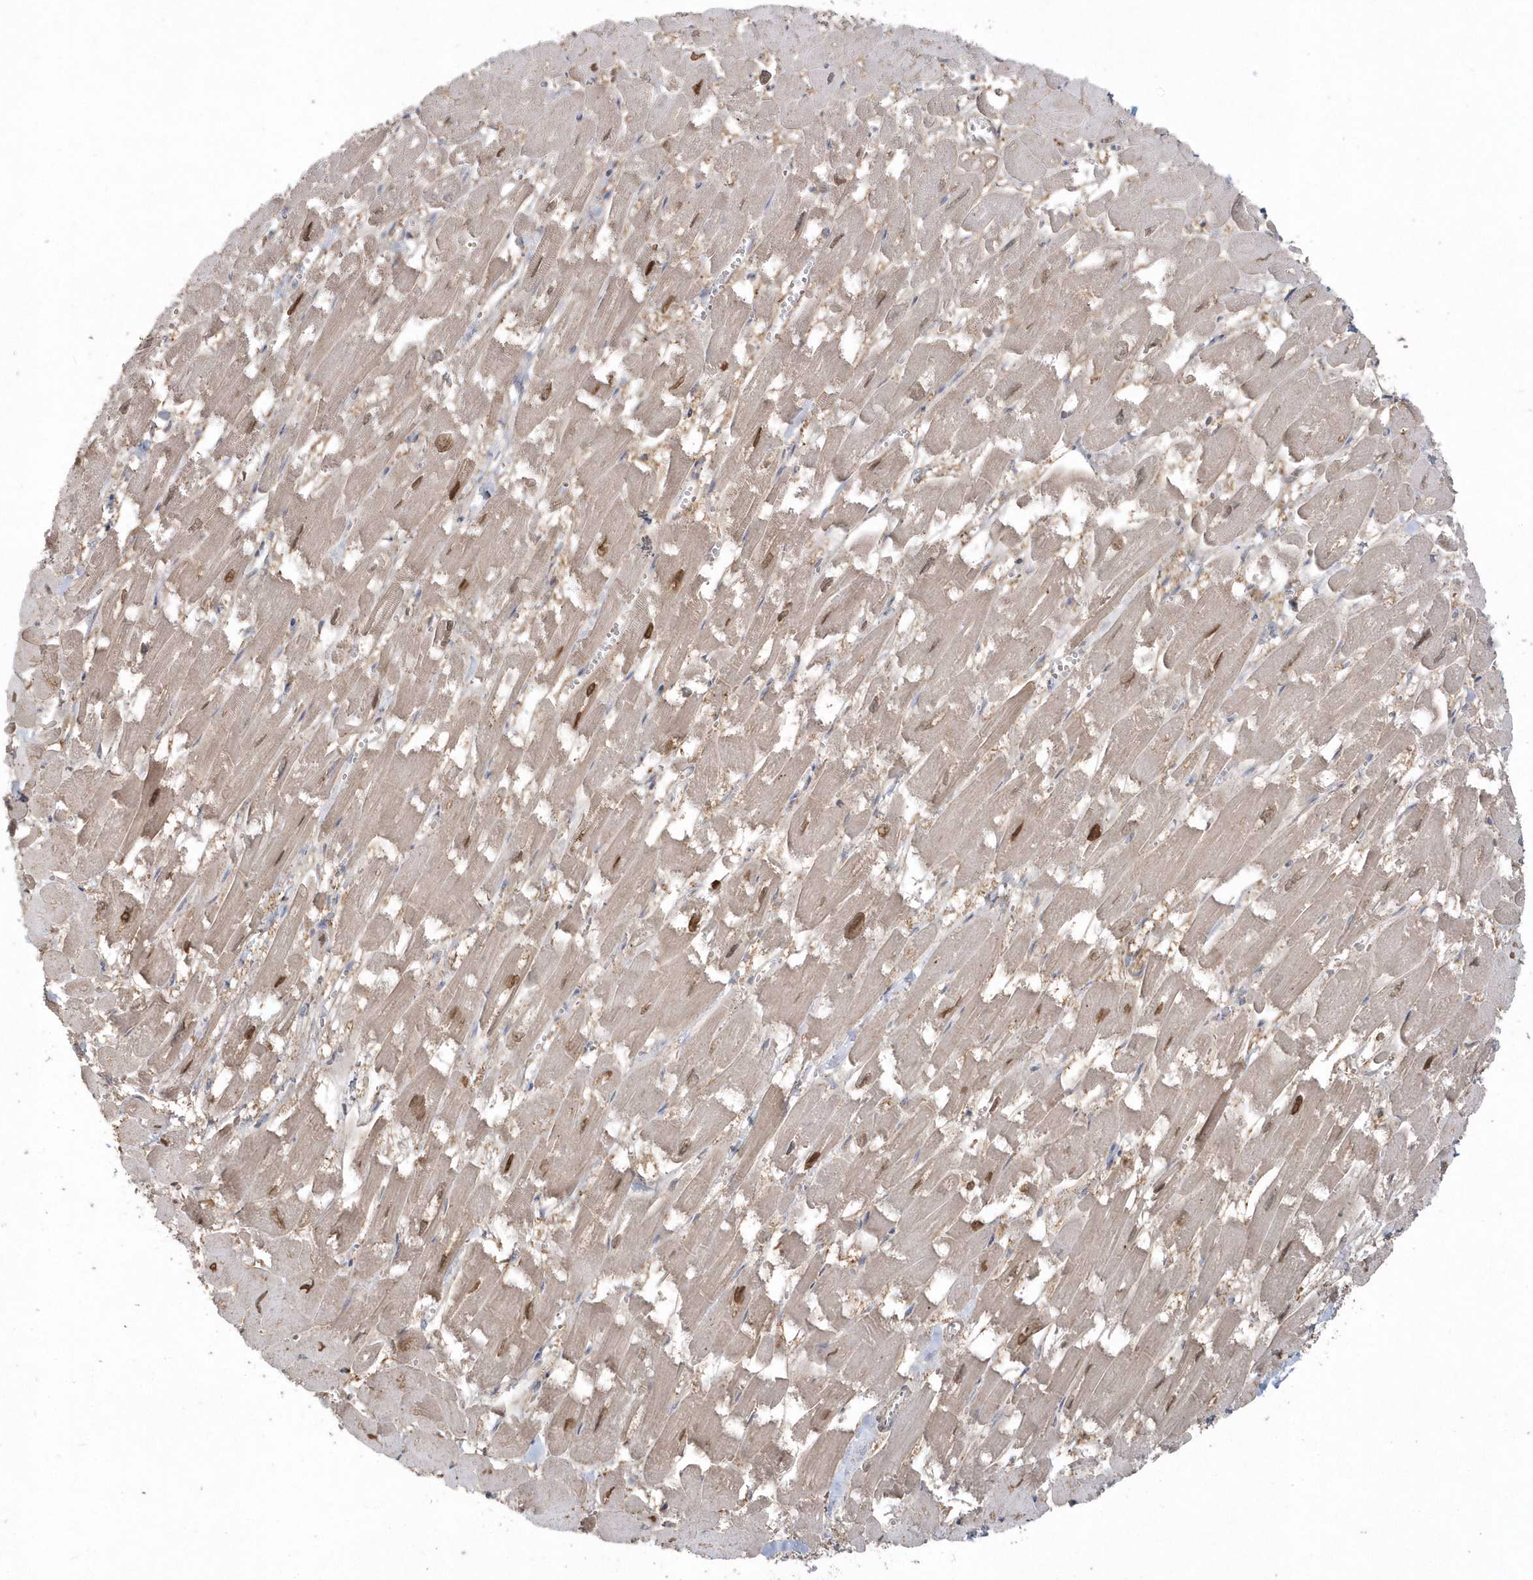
{"staining": {"intensity": "strong", "quantity": "<25%", "location": "cytoplasmic/membranous,nuclear"}, "tissue": "heart muscle", "cell_type": "Cardiomyocytes", "image_type": "normal", "snomed": [{"axis": "morphology", "description": "Normal tissue, NOS"}, {"axis": "topography", "description": "Heart"}], "caption": "High-magnification brightfield microscopy of normal heart muscle stained with DAB (3,3'-diaminobenzidine) (brown) and counterstained with hematoxylin (blue). cardiomyocytes exhibit strong cytoplasmic/membranous,nuclear staining is seen in approximately<25% of cells.", "gene": "GEMIN6", "patient": {"sex": "male", "age": 54}}